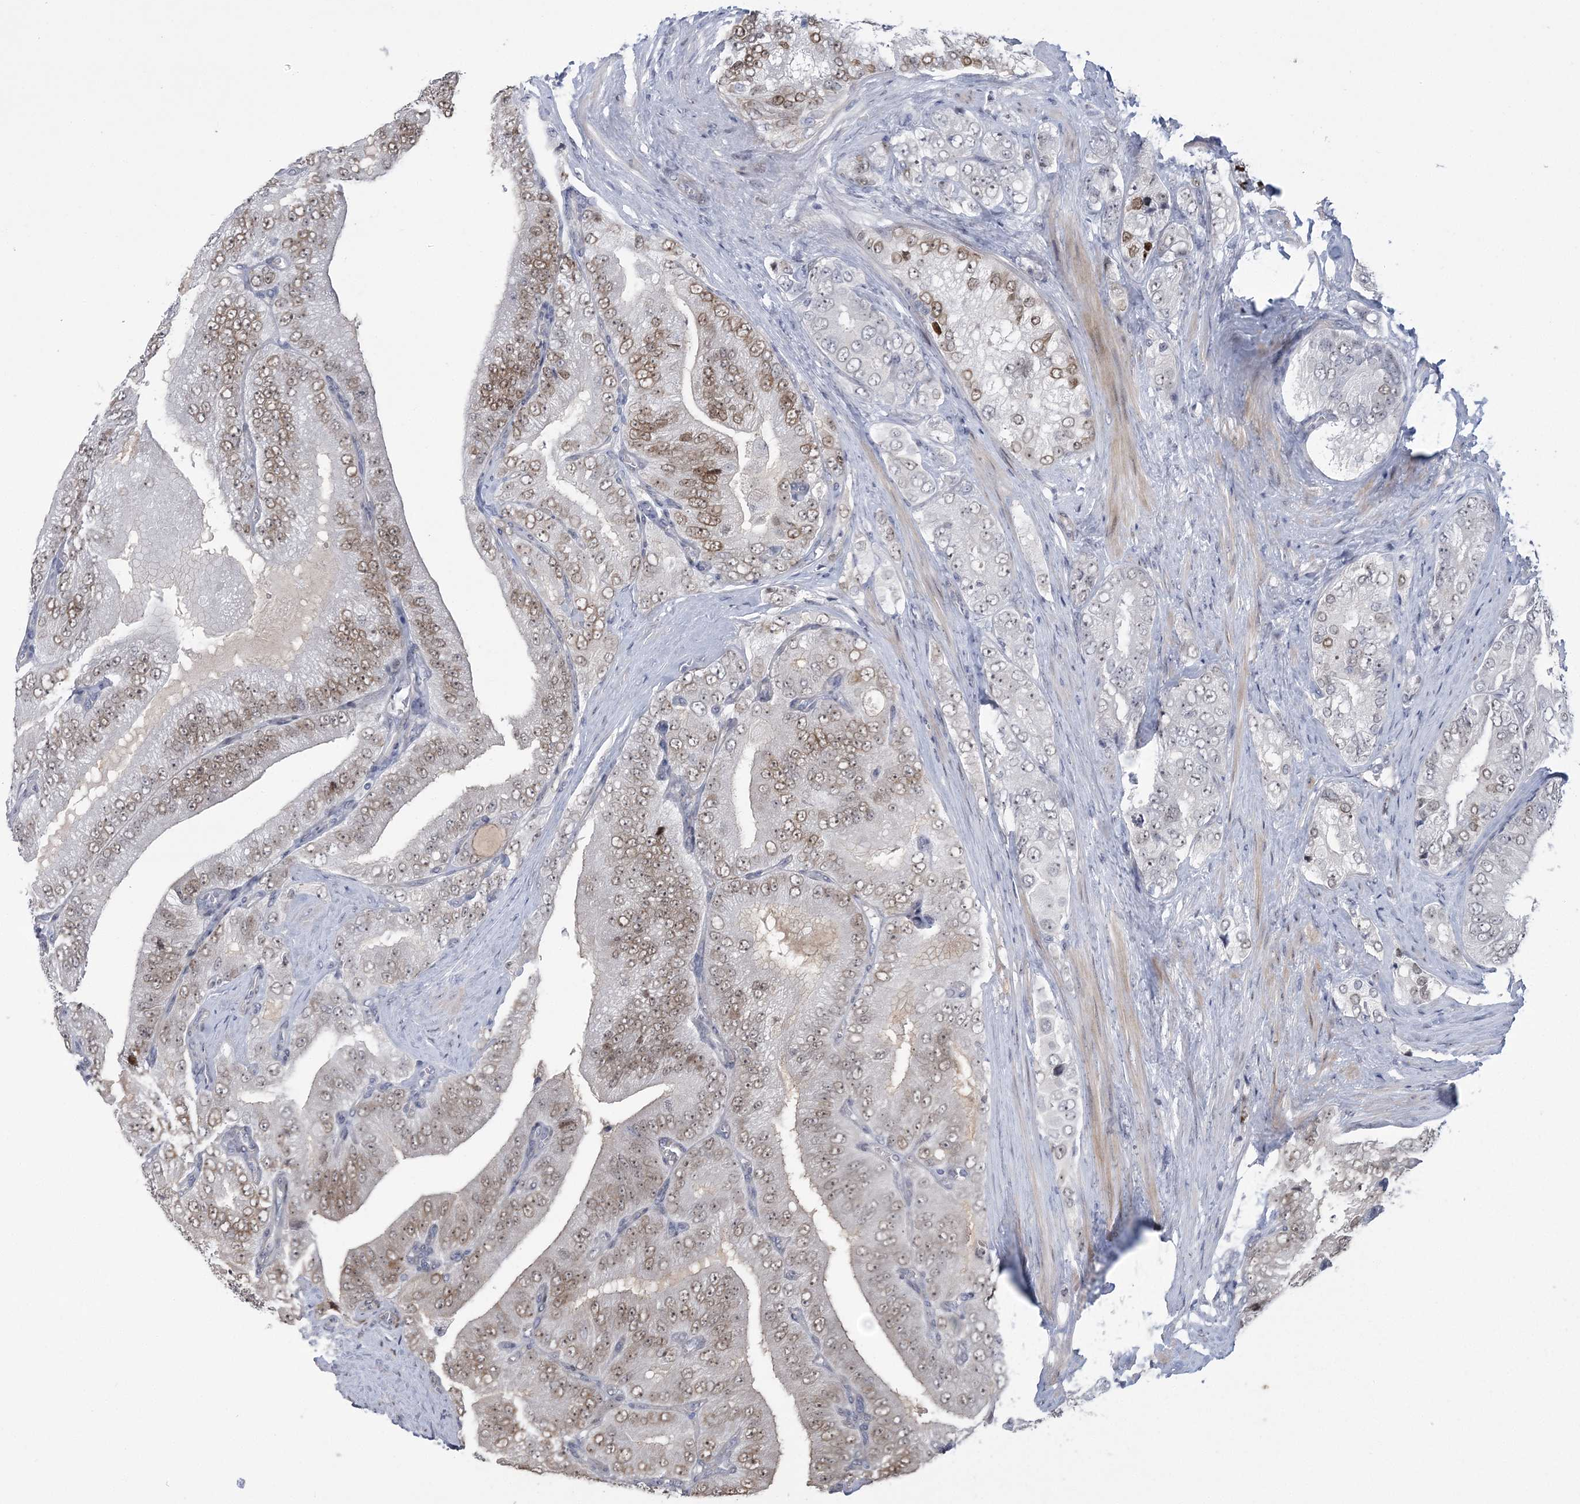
{"staining": {"intensity": "moderate", "quantity": "25%-75%", "location": "nuclear"}, "tissue": "prostate cancer", "cell_type": "Tumor cells", "image_type": "cancer", "snomed": [{"axis": "morphology", "description": "Adenocarcinoma, High grade"}, {"axis": "topography", "description": "Prostate"}], "caption": "Tumor cells exhibit medium levels of moderate nuclear expression in approximately 25%-75% of cells in high-grade adenocarcinoma (prostate).", "gene": "HOMEZ", "patient": {"sex": "male", "age": 58}}